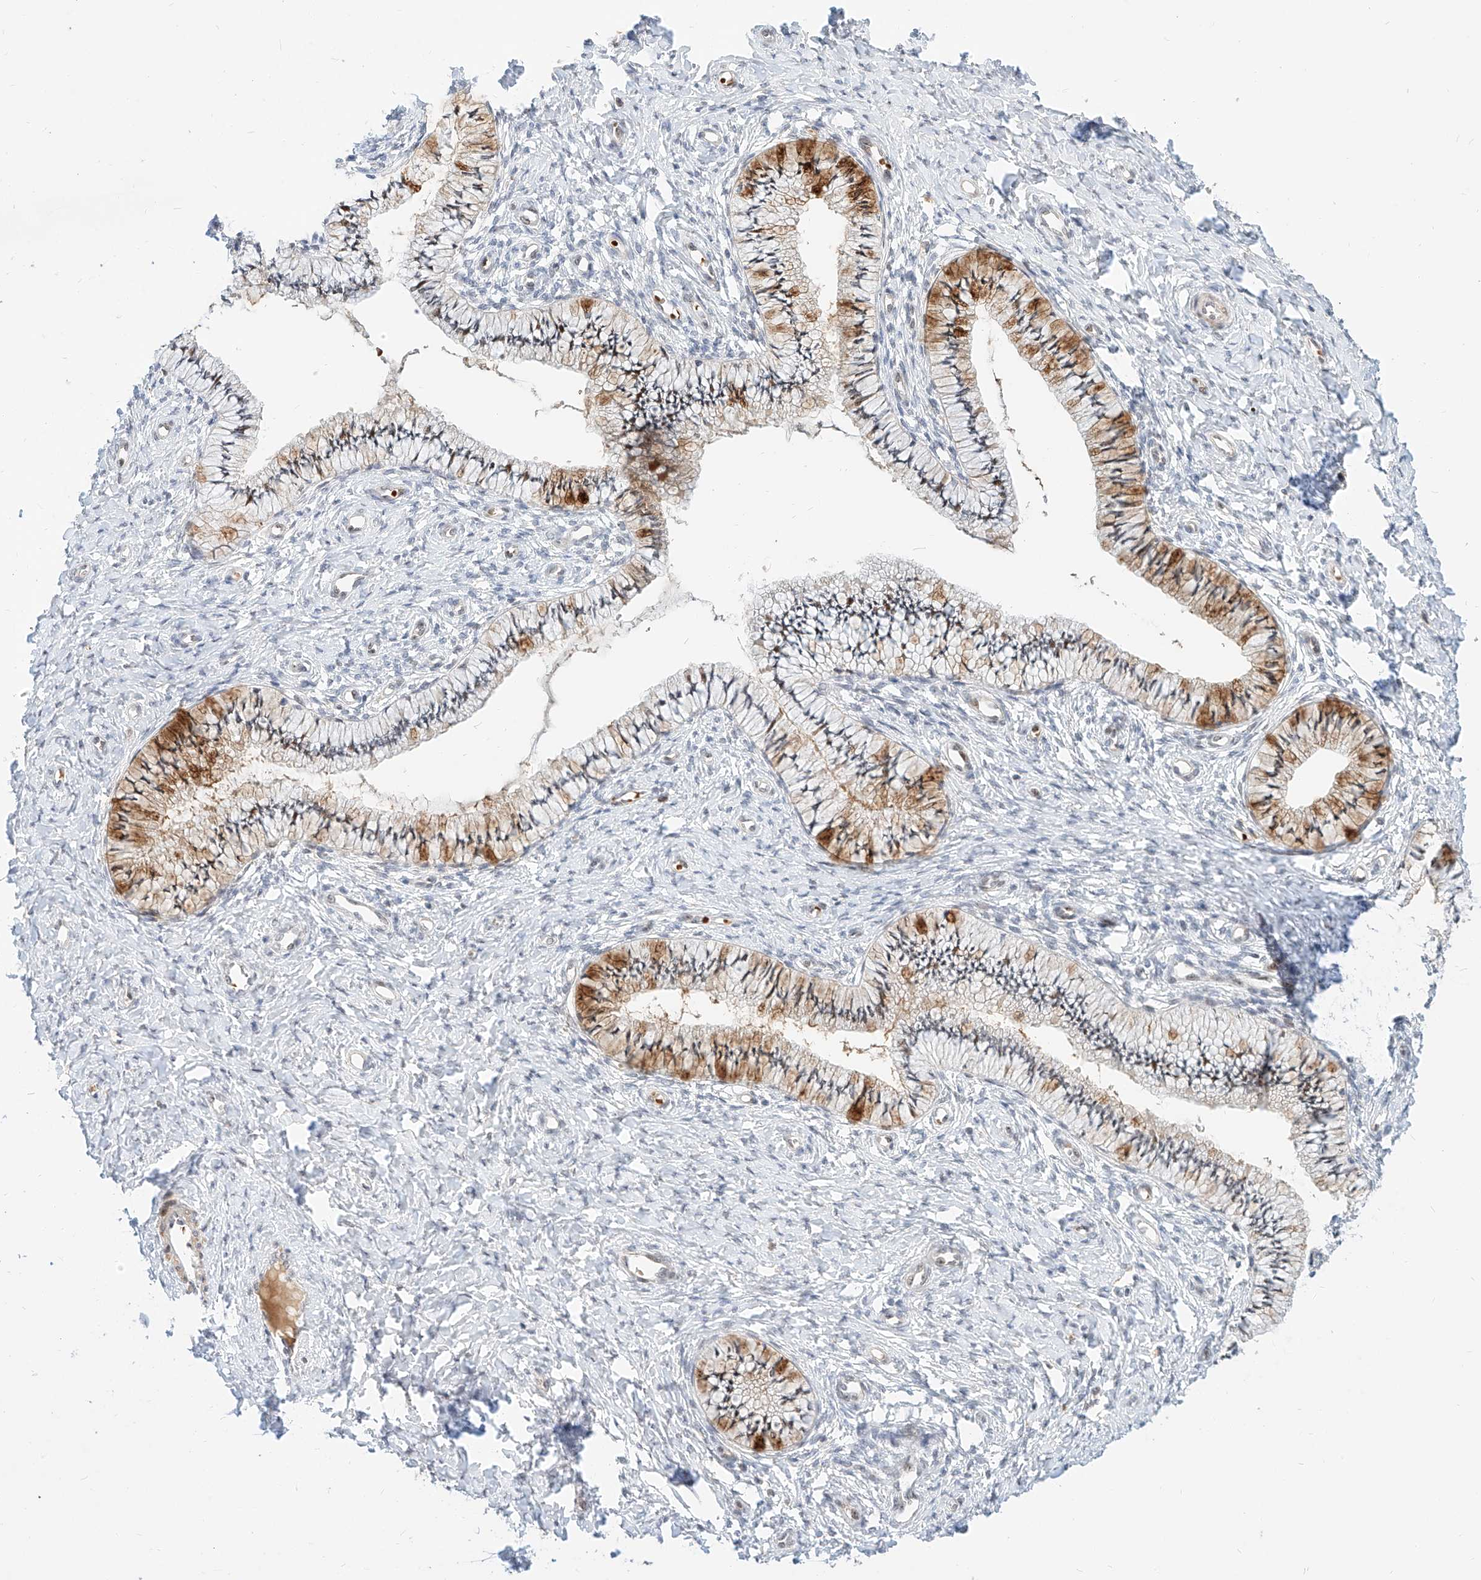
{"staining": {"intensity": "moderate", "quantity": "25%-75%", "location": "cytoplasmic/membranous,nuclear"}, "tissue": "cervix", "cell_type": "Glandular cells", "image_type": "normal", "snomed": [{"axis": "morphology", "description": "Normal tissue, NOS"}, {"axis": "topography", "description": "Cervix"}], "caption": "Brown immunohistochemical staining in benign human cervix reveals moderate cytoplasmic/membranous,nuclear expression in about 25%-75% of glandular cells.", "gene": "CBX8", "patient": {"sex": "female", "age": 36}}